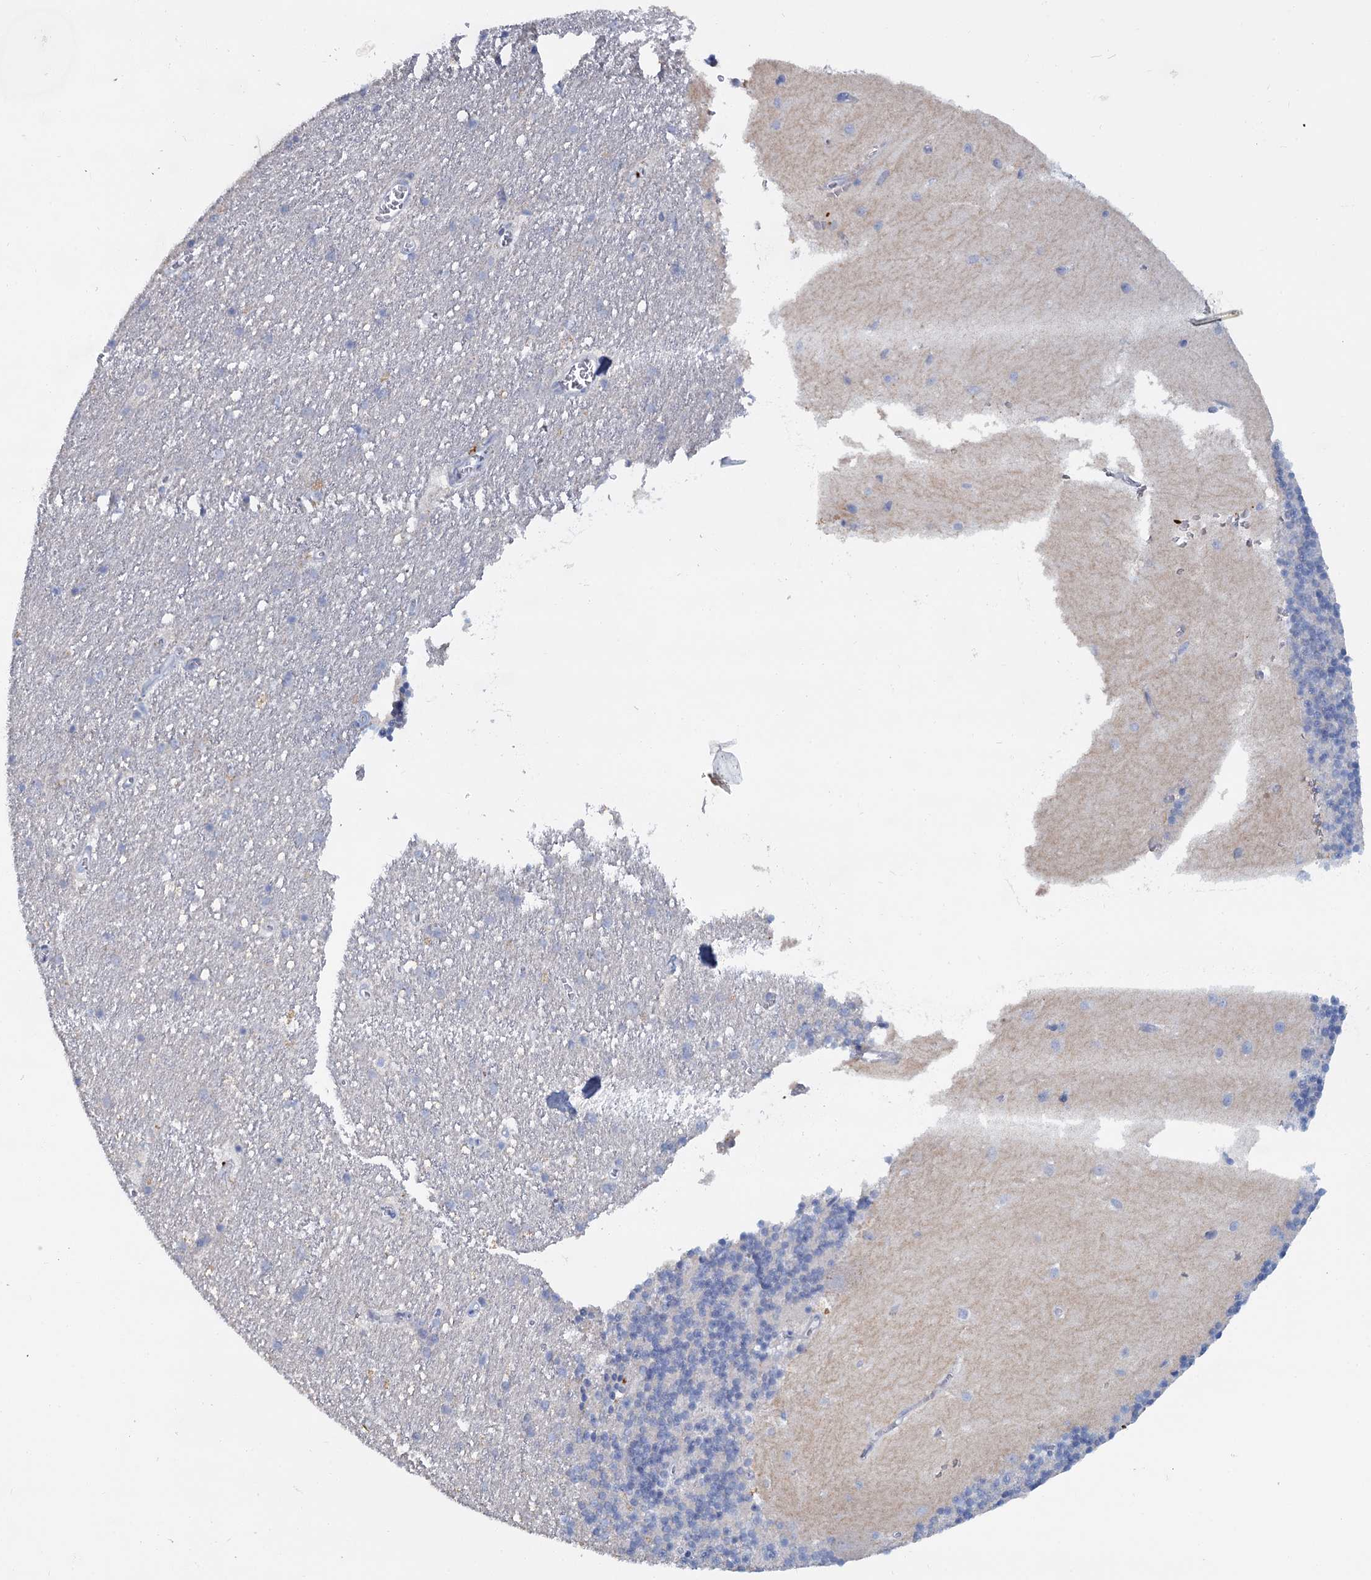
{"staining": {"intensity": "negative", "quantity": "none", "location": "none"}, "tissue": "cerebellum", "cell_type": "Cells in granular layer", "image_type": "normal", "snomed": [{"axis": "morphology", "description": "Normal tissue, NOS"}, {"axis": "topography", "description": "Cerebellum"}], "caption": "This is a micrograph of immunohistochemistry (IHC) staining of unremarkable cerebellum, which shows no staining in cells in granular layer. (DAB (3,3'-diaminobenzidine) immunohistochemistry visualized using brightfield microscopy, high magnification).", "gene": "ACSM3", "patient": {"sex": "male", "age": 54}}